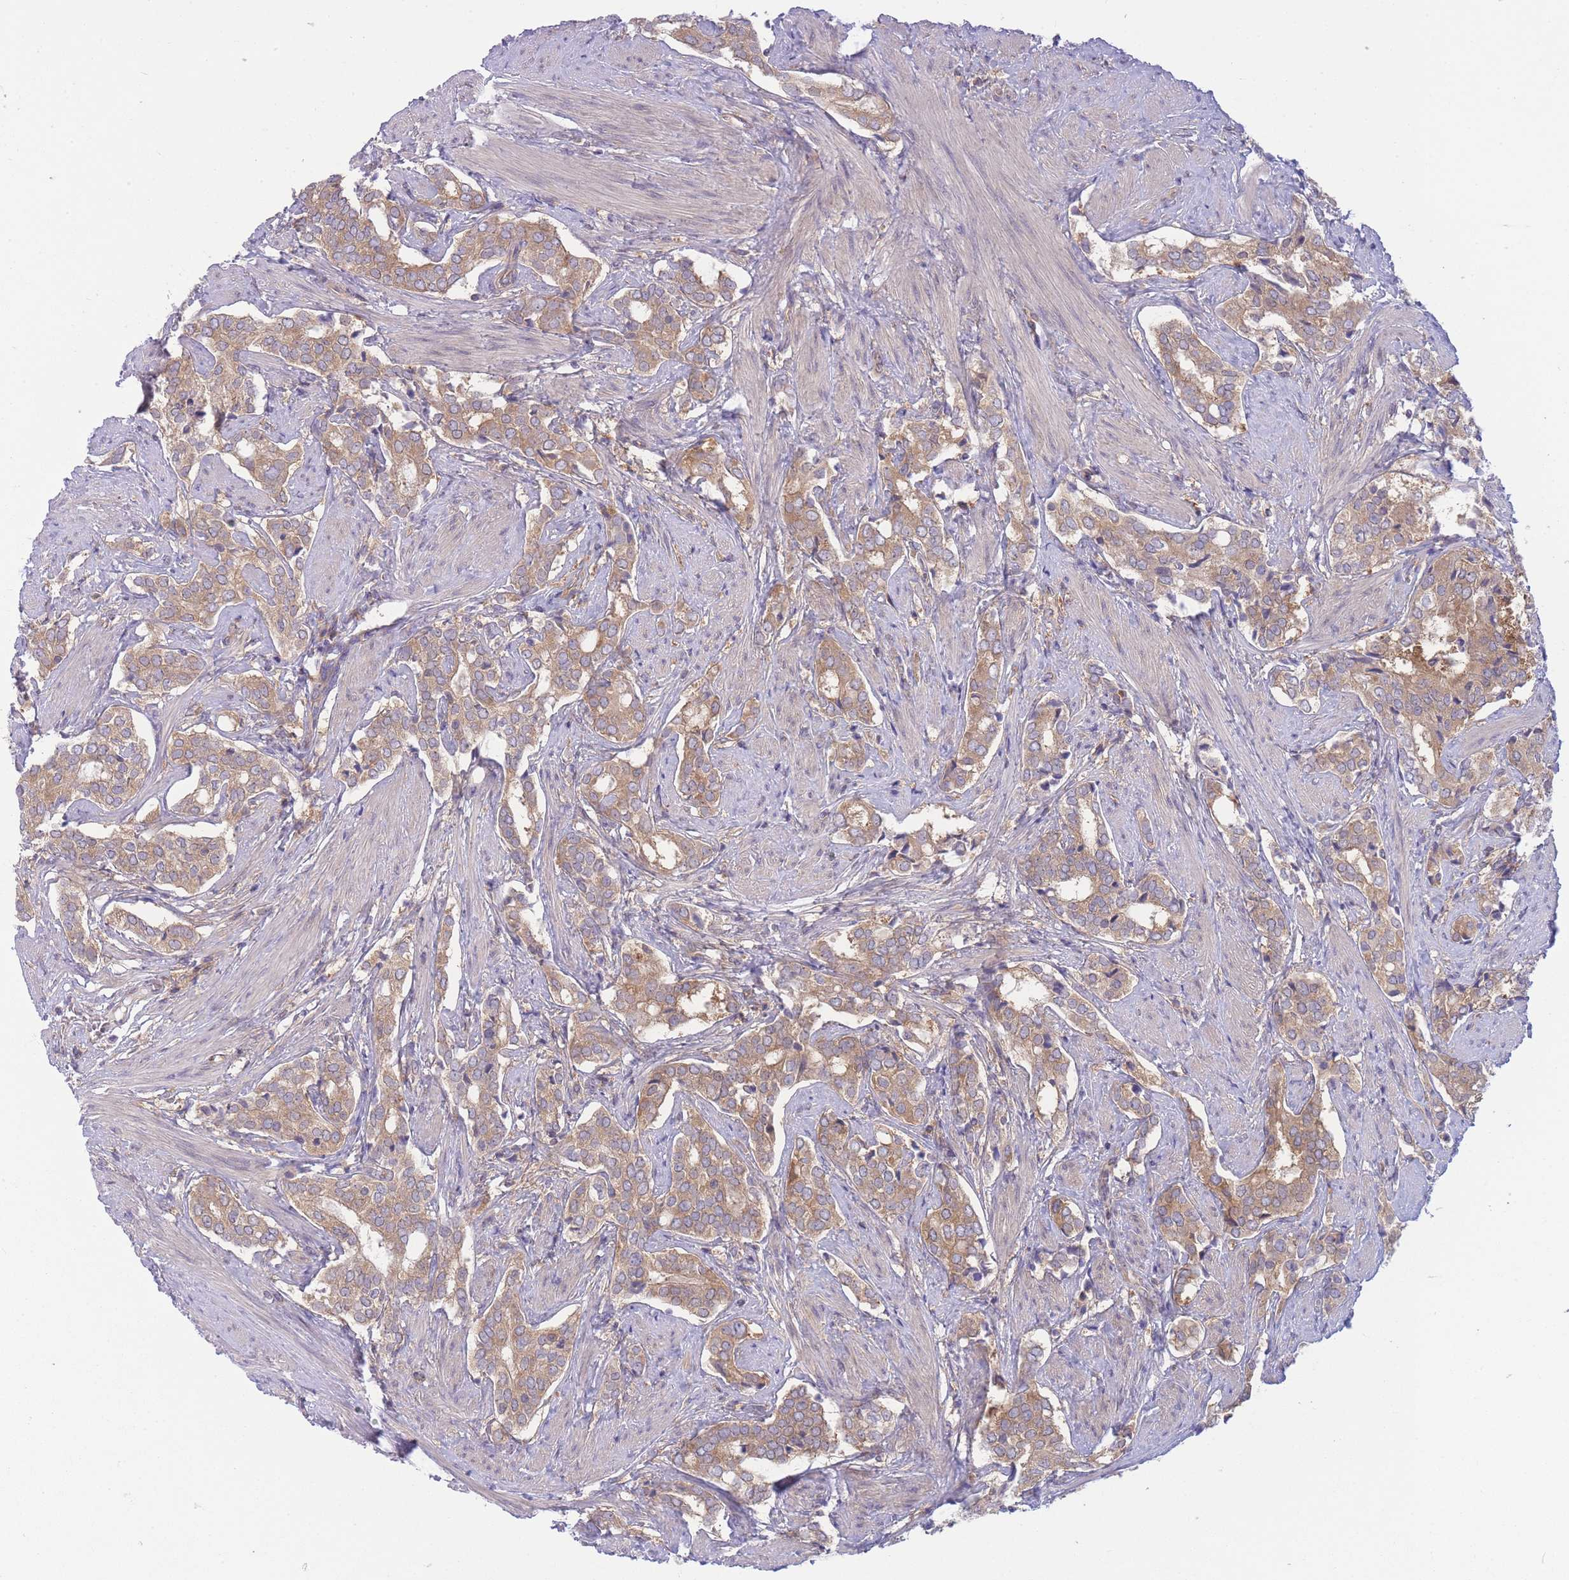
{"staining": {"intensity": "moderate", "quantity": ">75%", "location": "cytoplasmic/membranous"}, "tissue": "prostate cancer", "cell_type": "Tumor cells", "image_type": "cancer", "snomed": [{"axis": "morphology", "description": "Adenocarcinoma, High grade"}, {"axis": "topography", "description": "Prostate"}], "caption": "The immunohistochemical stain shows moderate cytoplasmic/membranous positivity in tumor cells of prostate cancer (high-grade adenocarcinoma) tissue.", "gene": "PFDN6", "patient": {"sex": "male", "age": 71}}